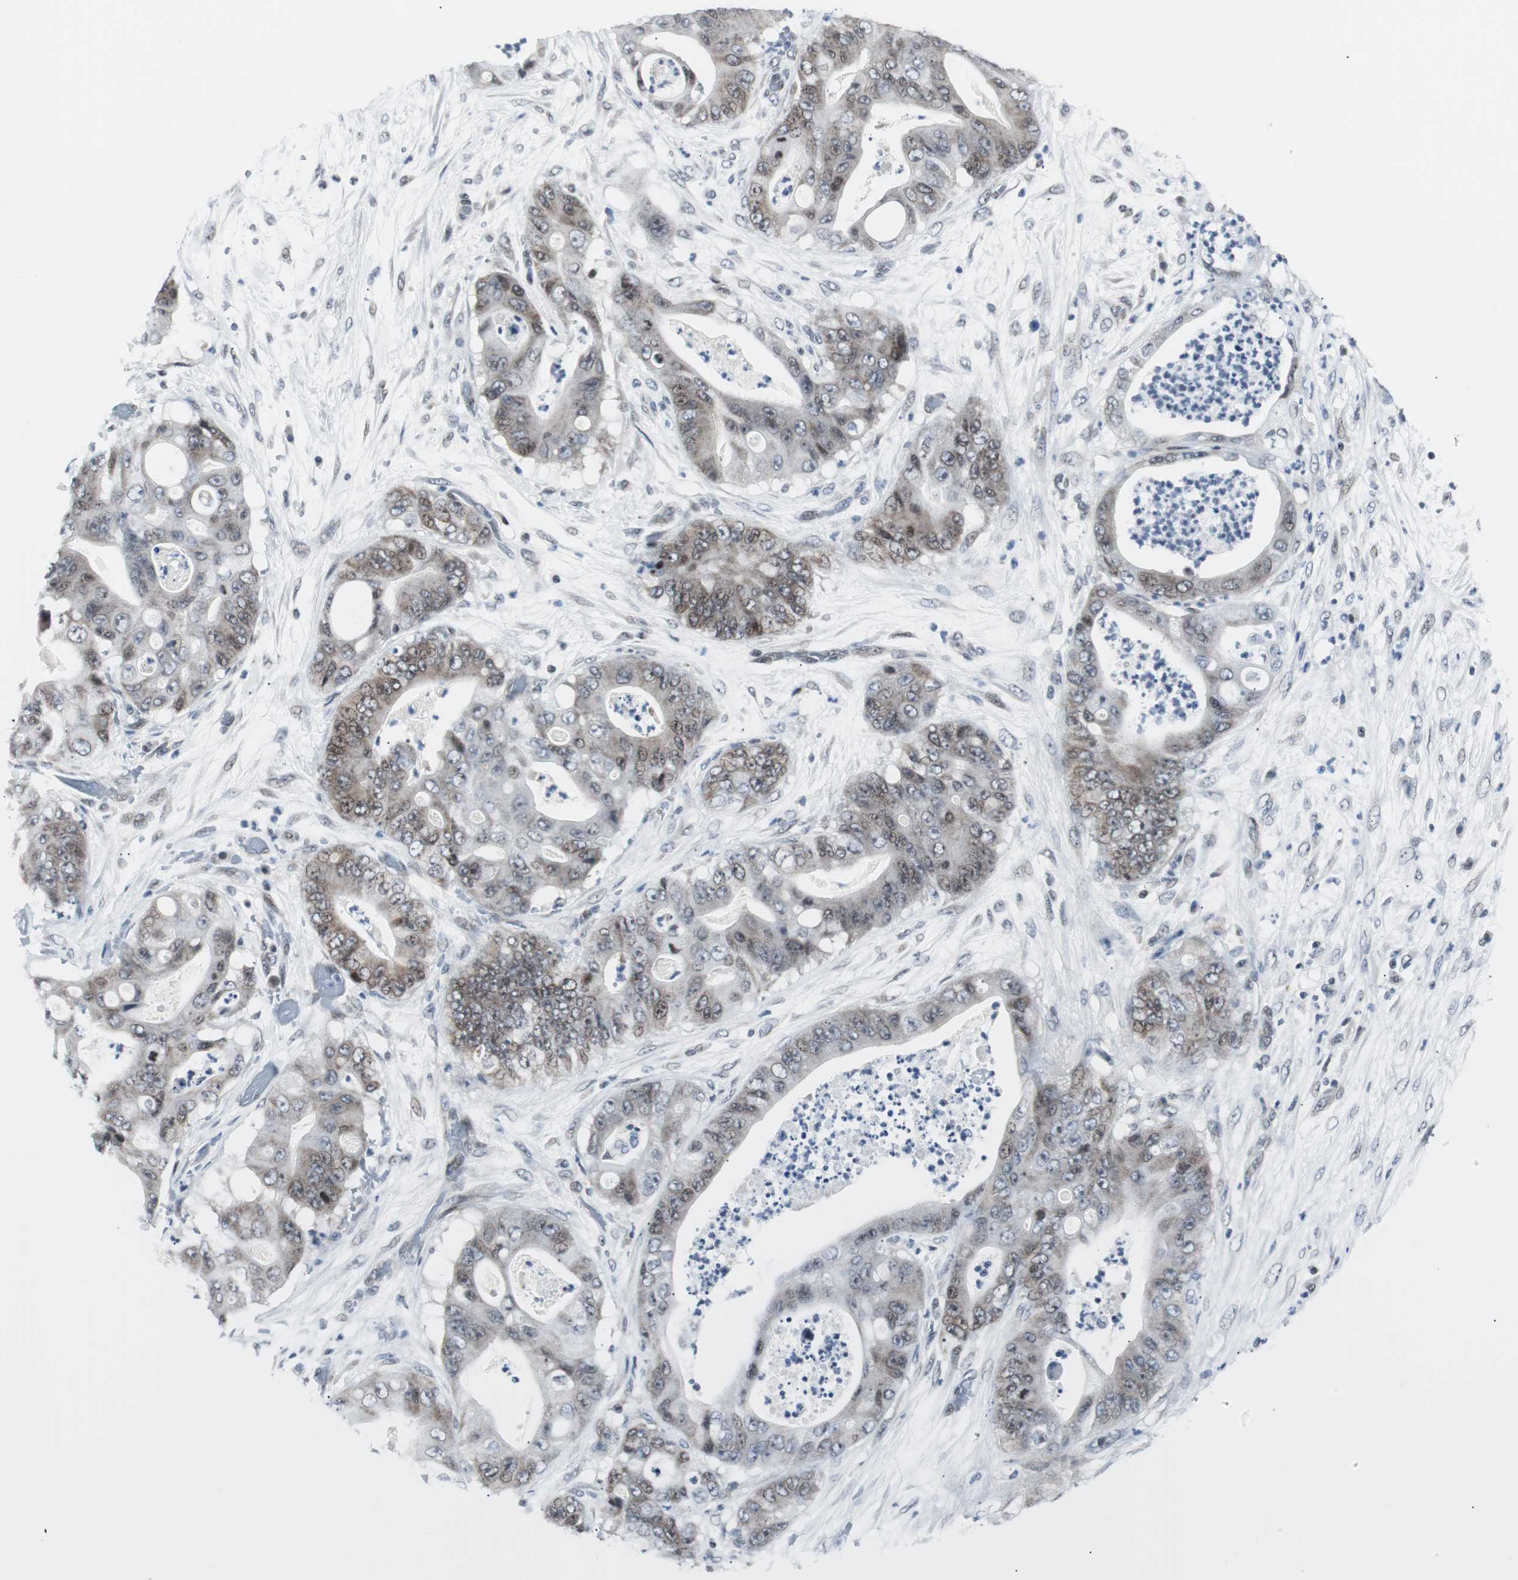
{"staining": {"intensity": "weak", "quantity": "25%-75%", "location": "nuclear"}, "tissue": "stomach cancer", "cell_type": "Tumor cells", "image_type": "cancer", "snomed": [{"axis": "morphology", "description": "Adenocarcinoma, NOS"}, {"axis": "topography", "description": "Stomach"}], "caption": "This image displays IHC staining of stomach cancer (adenocarcinoma), with low weak nuclear staining in about 25%-75% of tumor cells.", "gene": "MTA1", "patient": {"sex": "female", "age": 73}}